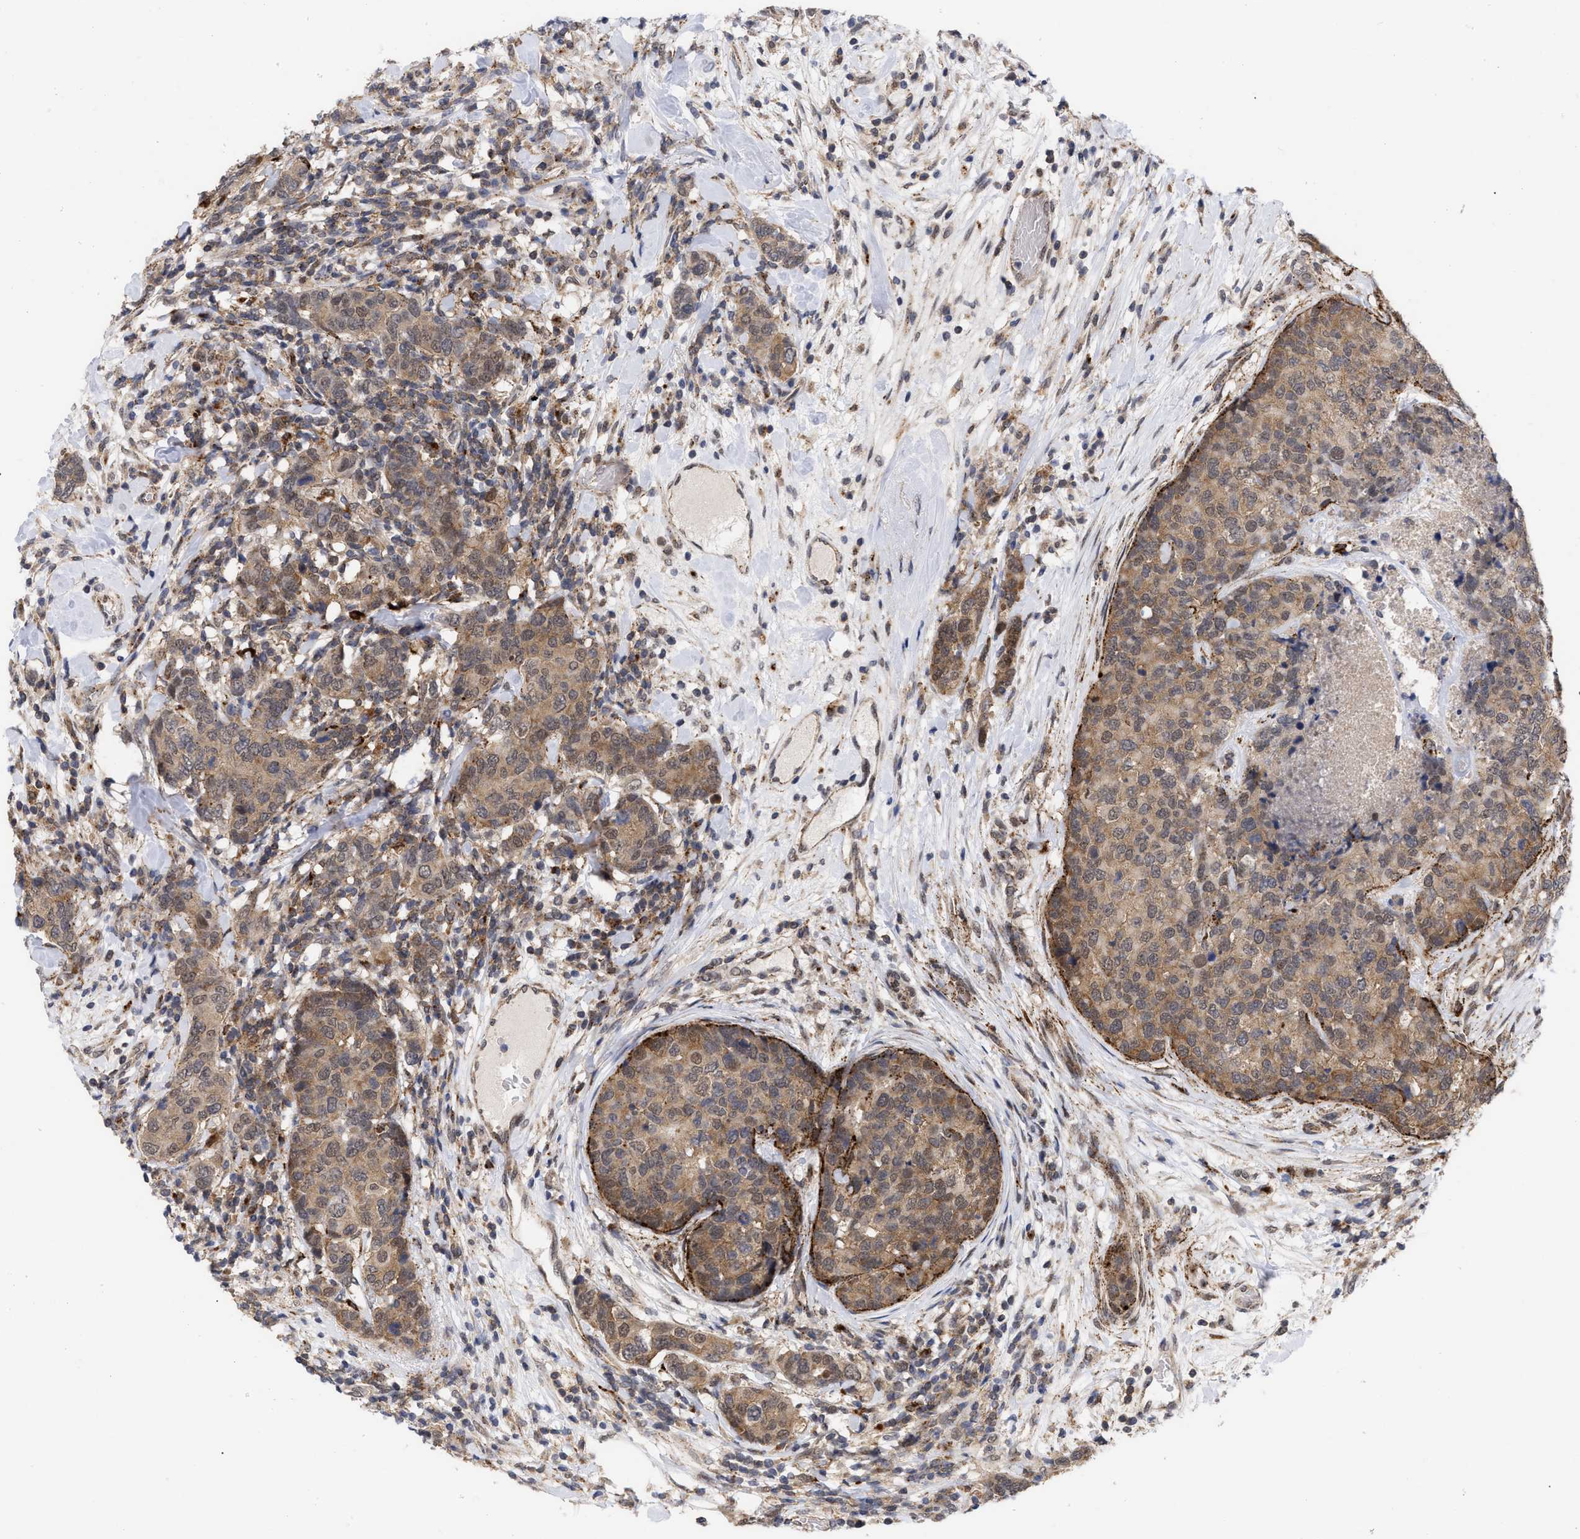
{"staining": {"intensity": "moderate", "quantity": ">75%", "location": "cytoplasmic/membranous"}, "tissue": "breast cancer", "cell_type": "Tumor cells", "image_type": "cancer", "snomed": [{"axis": "morphology", "description": "Lobular carcinoma"}, {"axis": "topography", "description": "Breast"}], "caption": "Human breast cancer (lobular carcinoma) stained with a protein marker displays moderate staining in tumor cells.", "gene": "UPF1", "patient": {"sex": "female", "age": 59}}